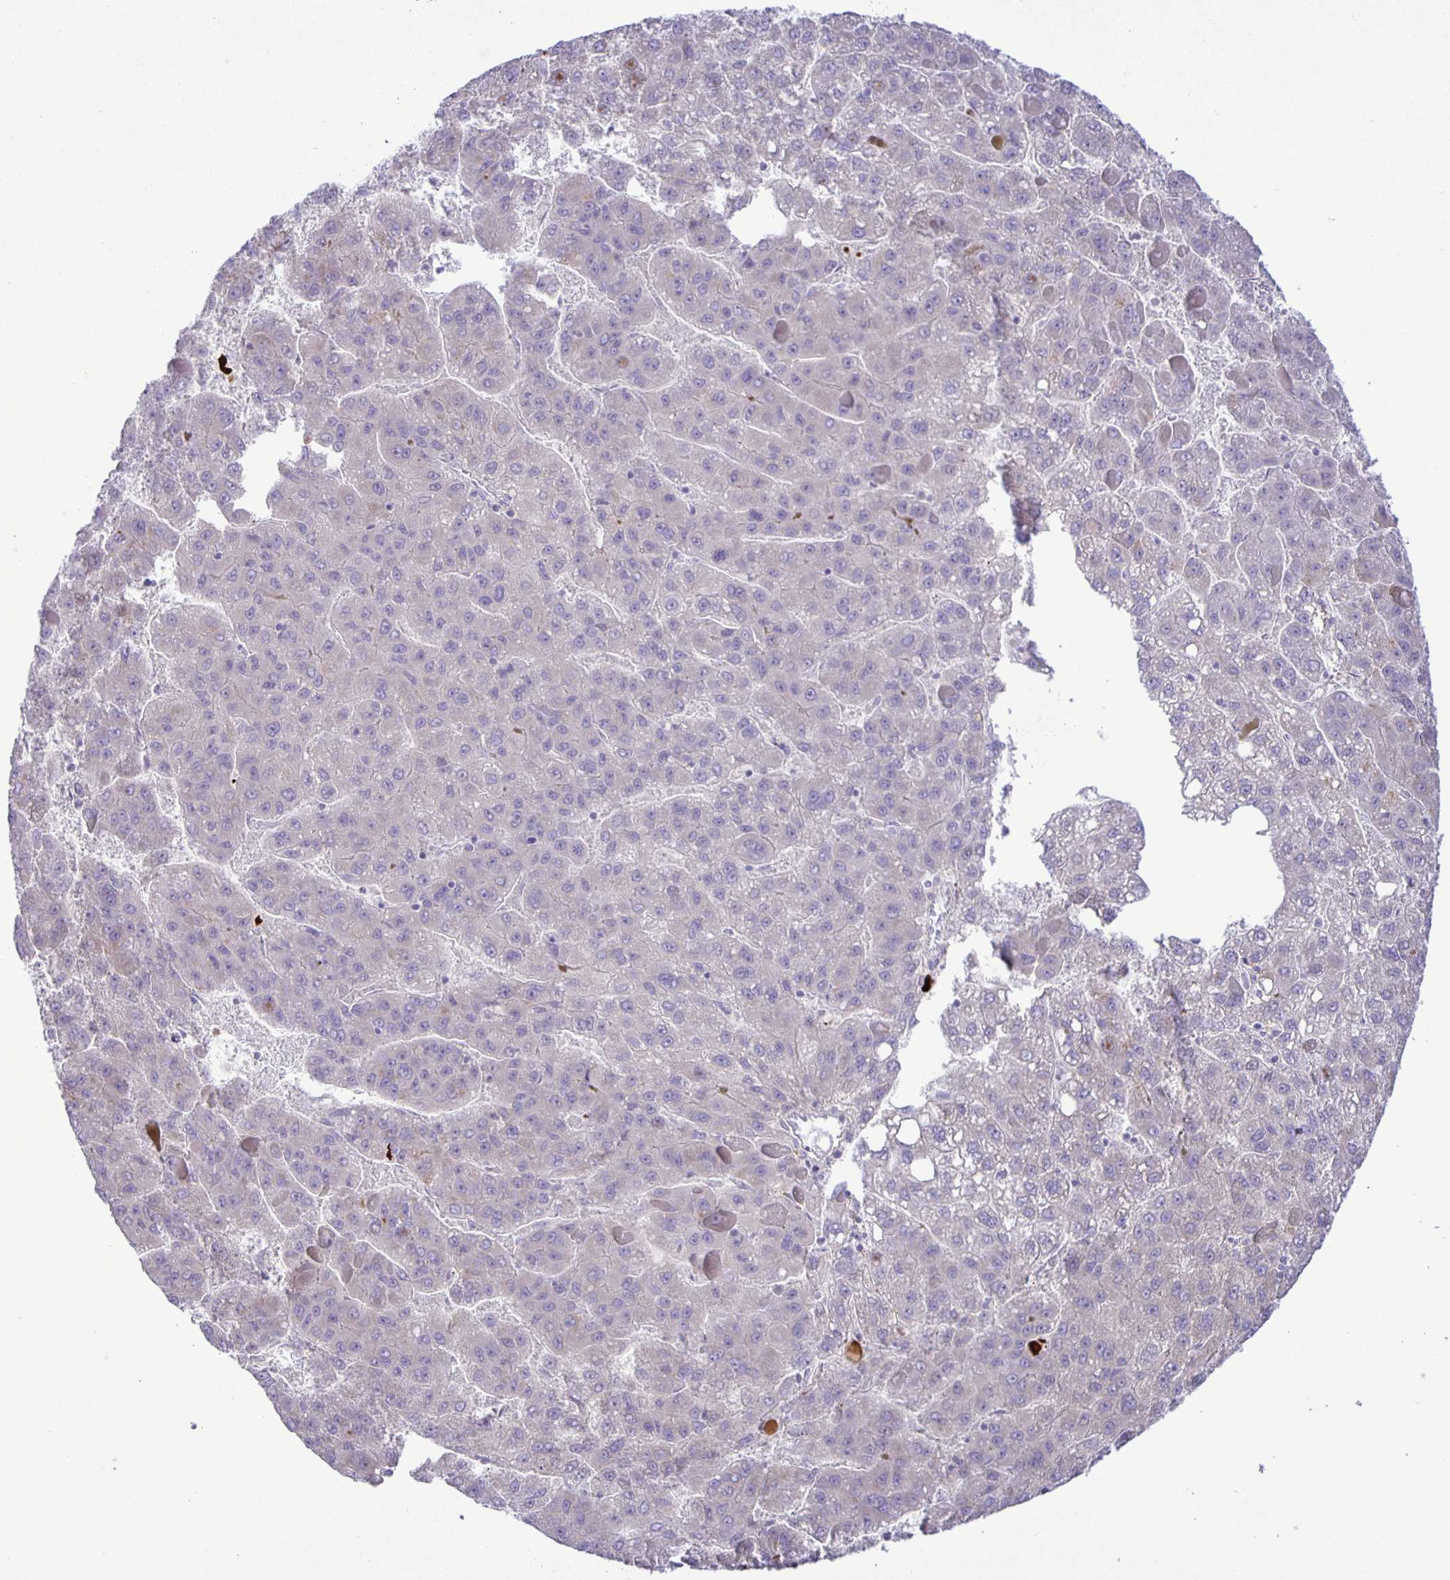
{"staining": {"intensity": "negative", "quantity": "none", "location": "none"}, "tissue": "liver cancer", "cell_type": "Tumor cells", "image_type": "cancer", "snomed": [{"axis": "morphology", "description": "Carcinoma, Hepatocellular, NOS"}, {"axis": "topography", "description": "Liver"}], "caption": "Tumor cells show no significant protein staining in liver cancer (hepatocellular carcinoma).", "gene": "ADCK1", "patient": {"sex": "female", "age": 82}}